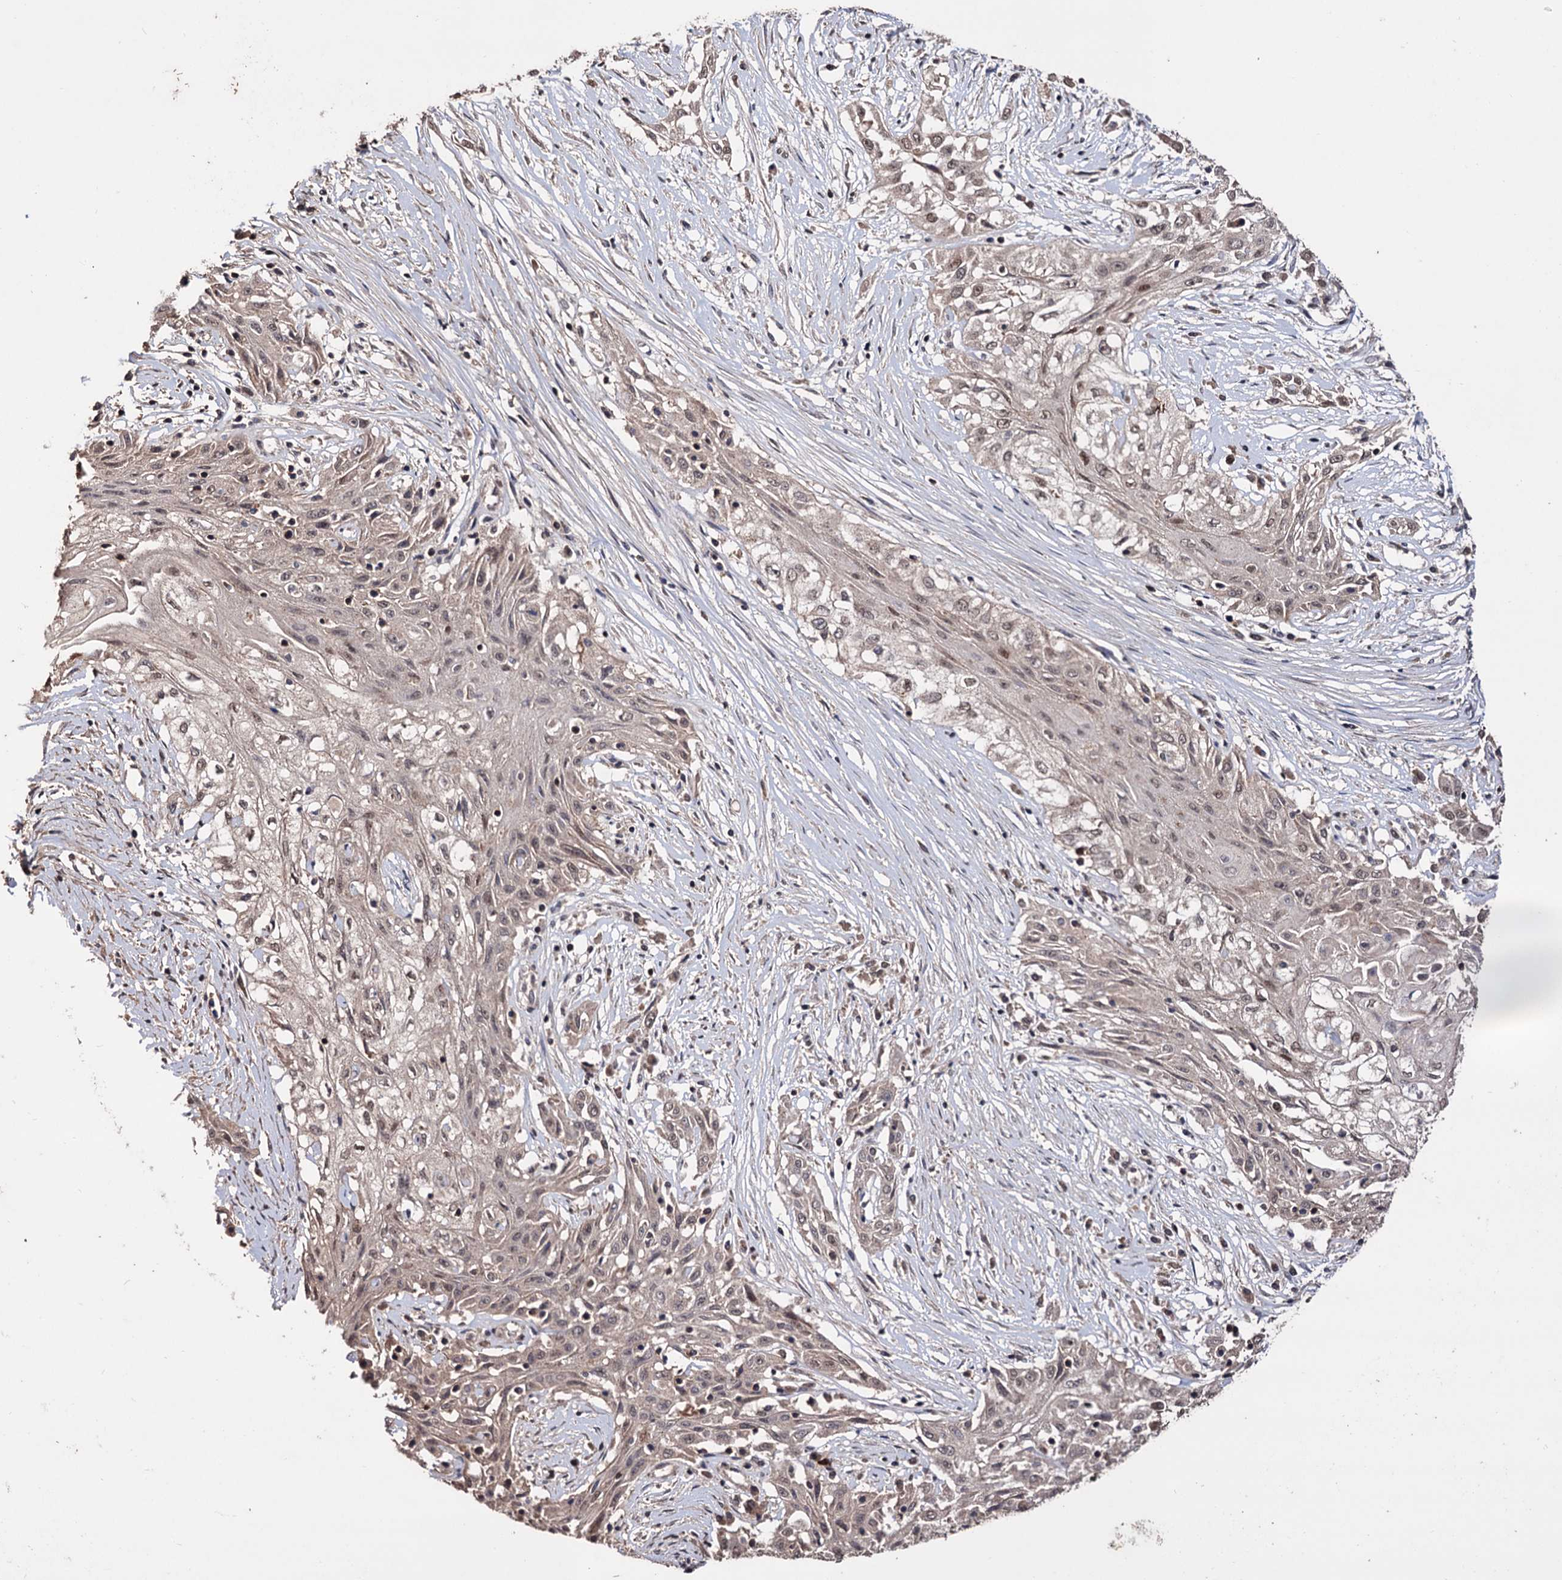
{"staining": {"intensity": "weak", "quantity": "<25%", "location": "cytoplasmic/membranous"}, "tissue": "skin cancer", "cell_type": "Tumor cells", "image_type": "cancer", "snomed": [{"axis": "morphology", "description": "Squamous cell carcinoma, NOS"}, {"axis": "morphology", "description": "Squamous cell carcinoma, metastatic, NOS"}, {"axis": "topography", "description": "Skin"}, {"axis": "topography", "description": "Lymph node"}], "caption": "The IHC photomicrograph has no significant staining in tumor cells of skin cancer (metastatic squamous cell carcinoma) tissue.", "gene": "KLF5", "patient": {"sex": "male", "age": 75}}